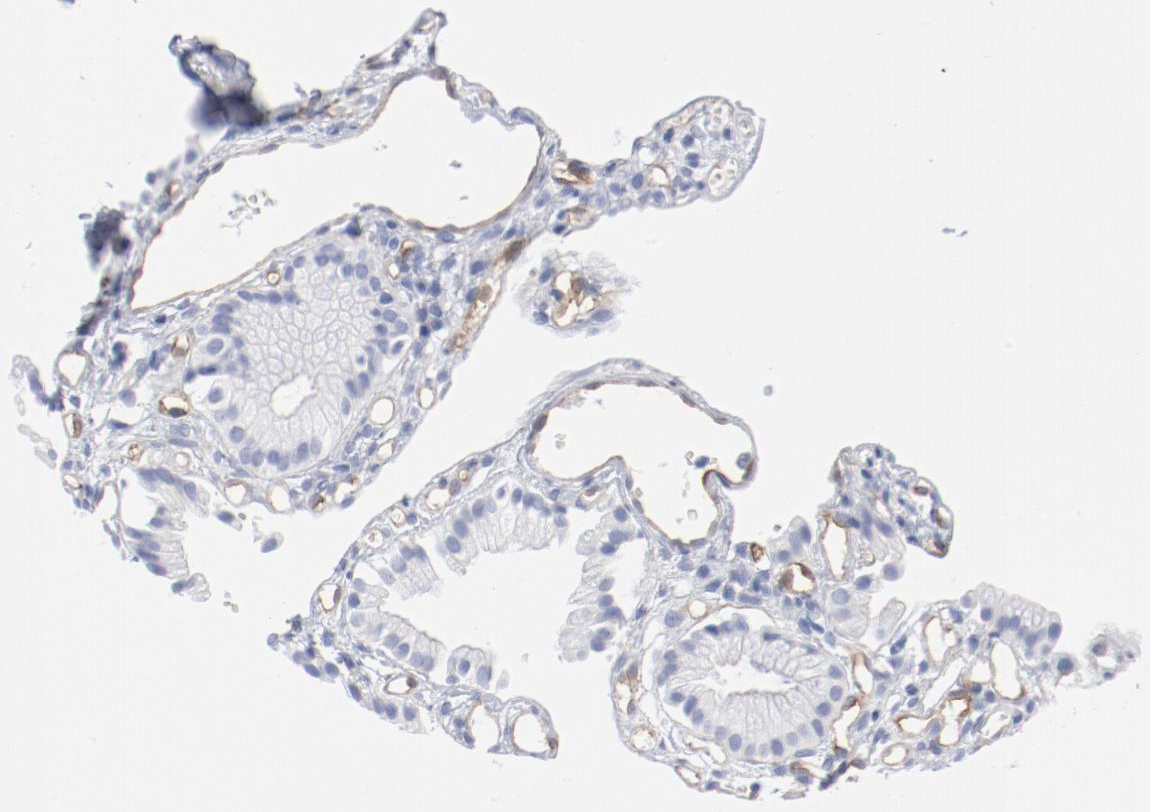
{"staining": {"intensity": "negative", "quantity": "none", "location": "none"}, "tissue": "gallbladder", "cell_type": "Glandular cells", "image_type": "normal", "snomed": [{"axis": "morphology", "description": "Normal tissue, NOS"}, {"axis": "topography", "description": "Gallbladder"}], "caption": "Immunohistochemistry (IHC) photomicrograph of unremarkable gallbladder: human gallbladder stained with DAB demonstrates no significant protein staining in glandular cells.", "gene": "SHANK3", "patient": {"sex": "male", "age": 65}}